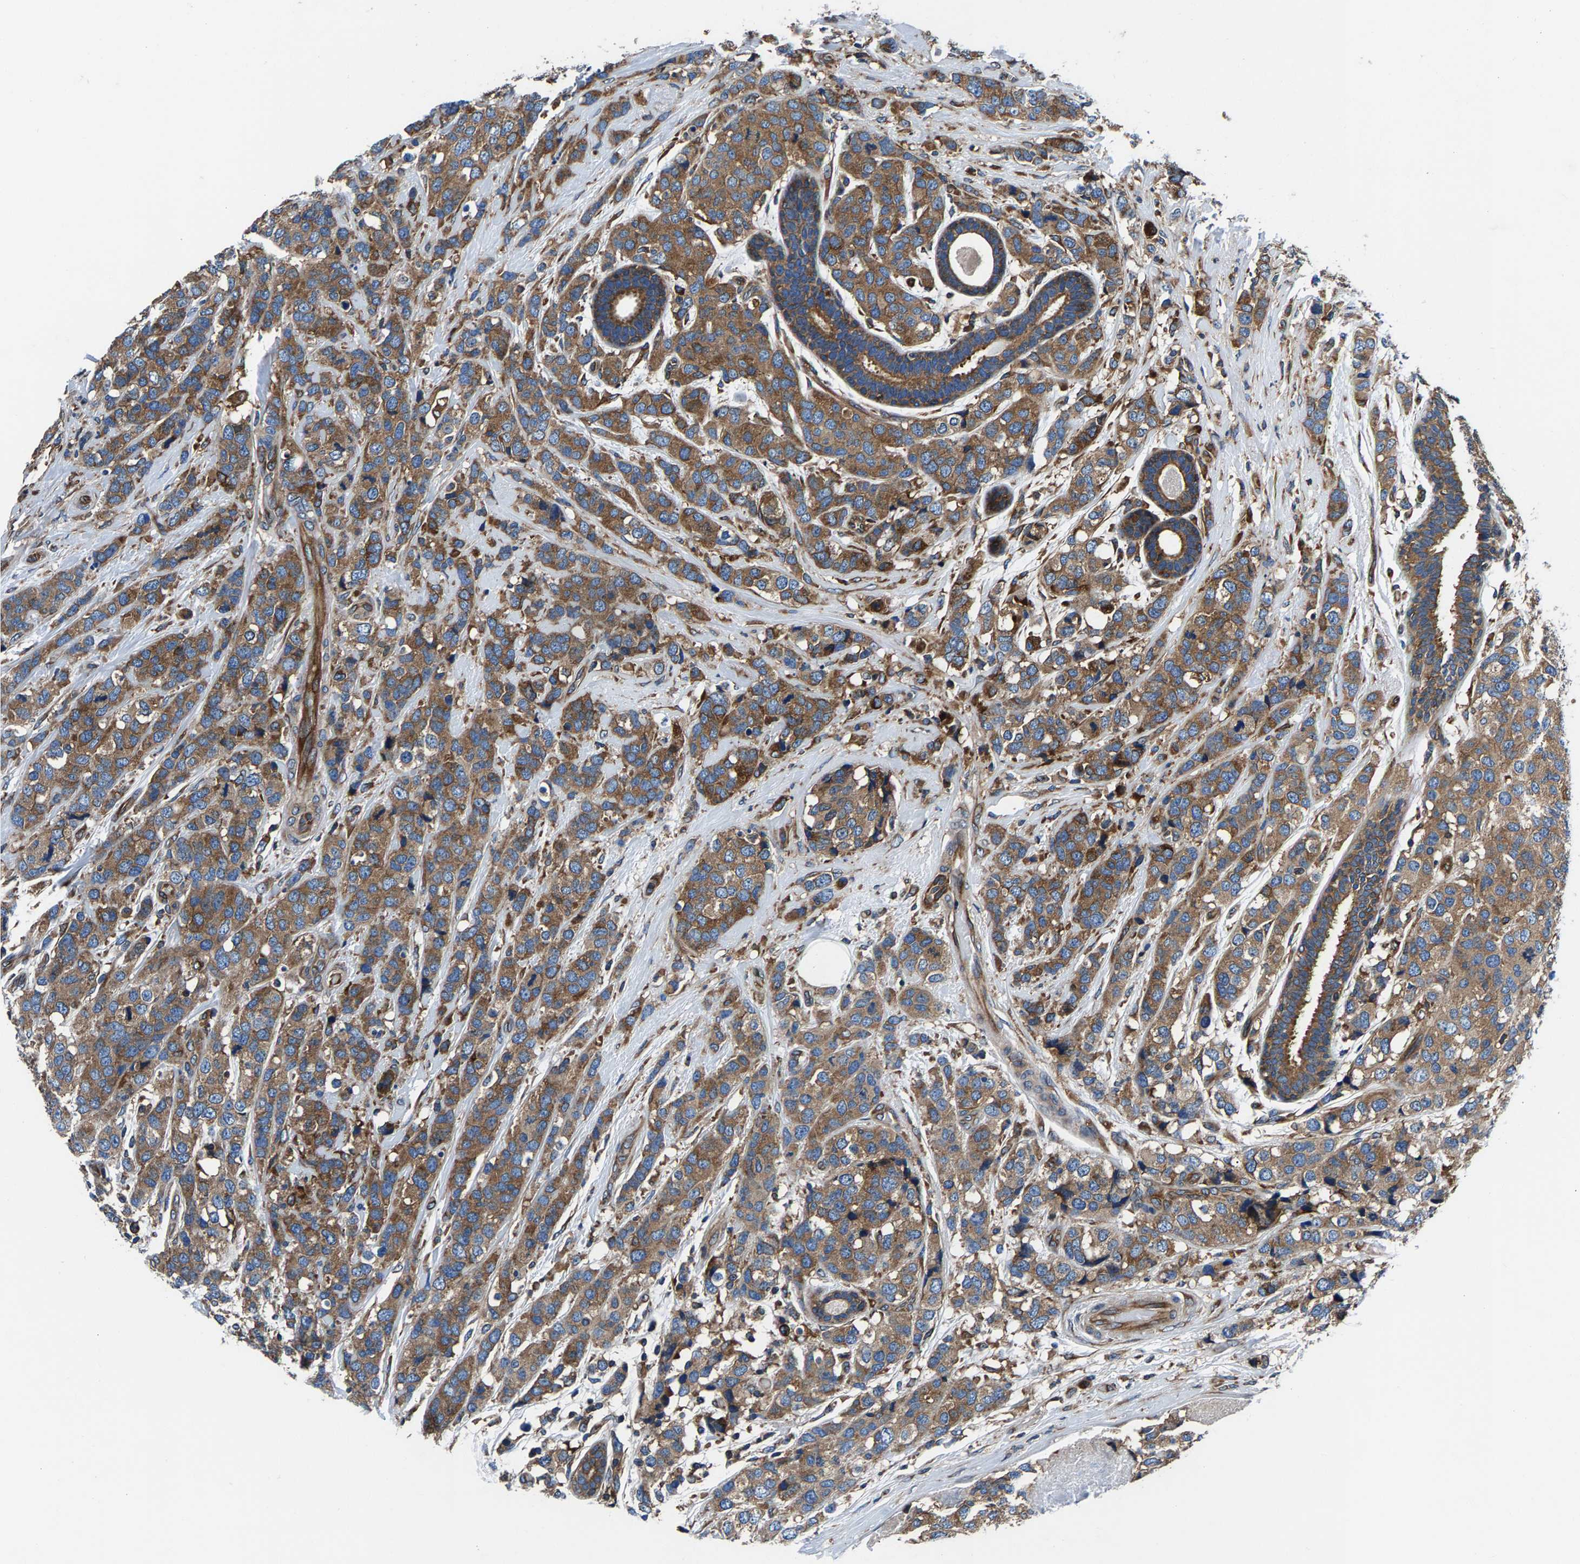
{"staining": {"intensity": "moderate", "quantity": ">75%", "location": "cytoplasmic/membranous"}, "tissue": "breast cancer", "cell_type": "Tumor cells", "image_type": "cancer", "snomed": [{"axis": "morphology", "description": "Lobular carcinoma"}, {"axis": "topography", "description": "Breast"}], "caption": "IHC micrograph of neoplastic tissue: human lobular carcinoma (breast) stained using immunohistochemistry demonstrates medium levels of moderate protein expression localized specifically in the cytoplasmic/membranous of tumor cells, appearing as a cytoplasmic/membranous brown color.", "gene": "LPCAT1", "patient": {"sex": "female", "age": 59}}